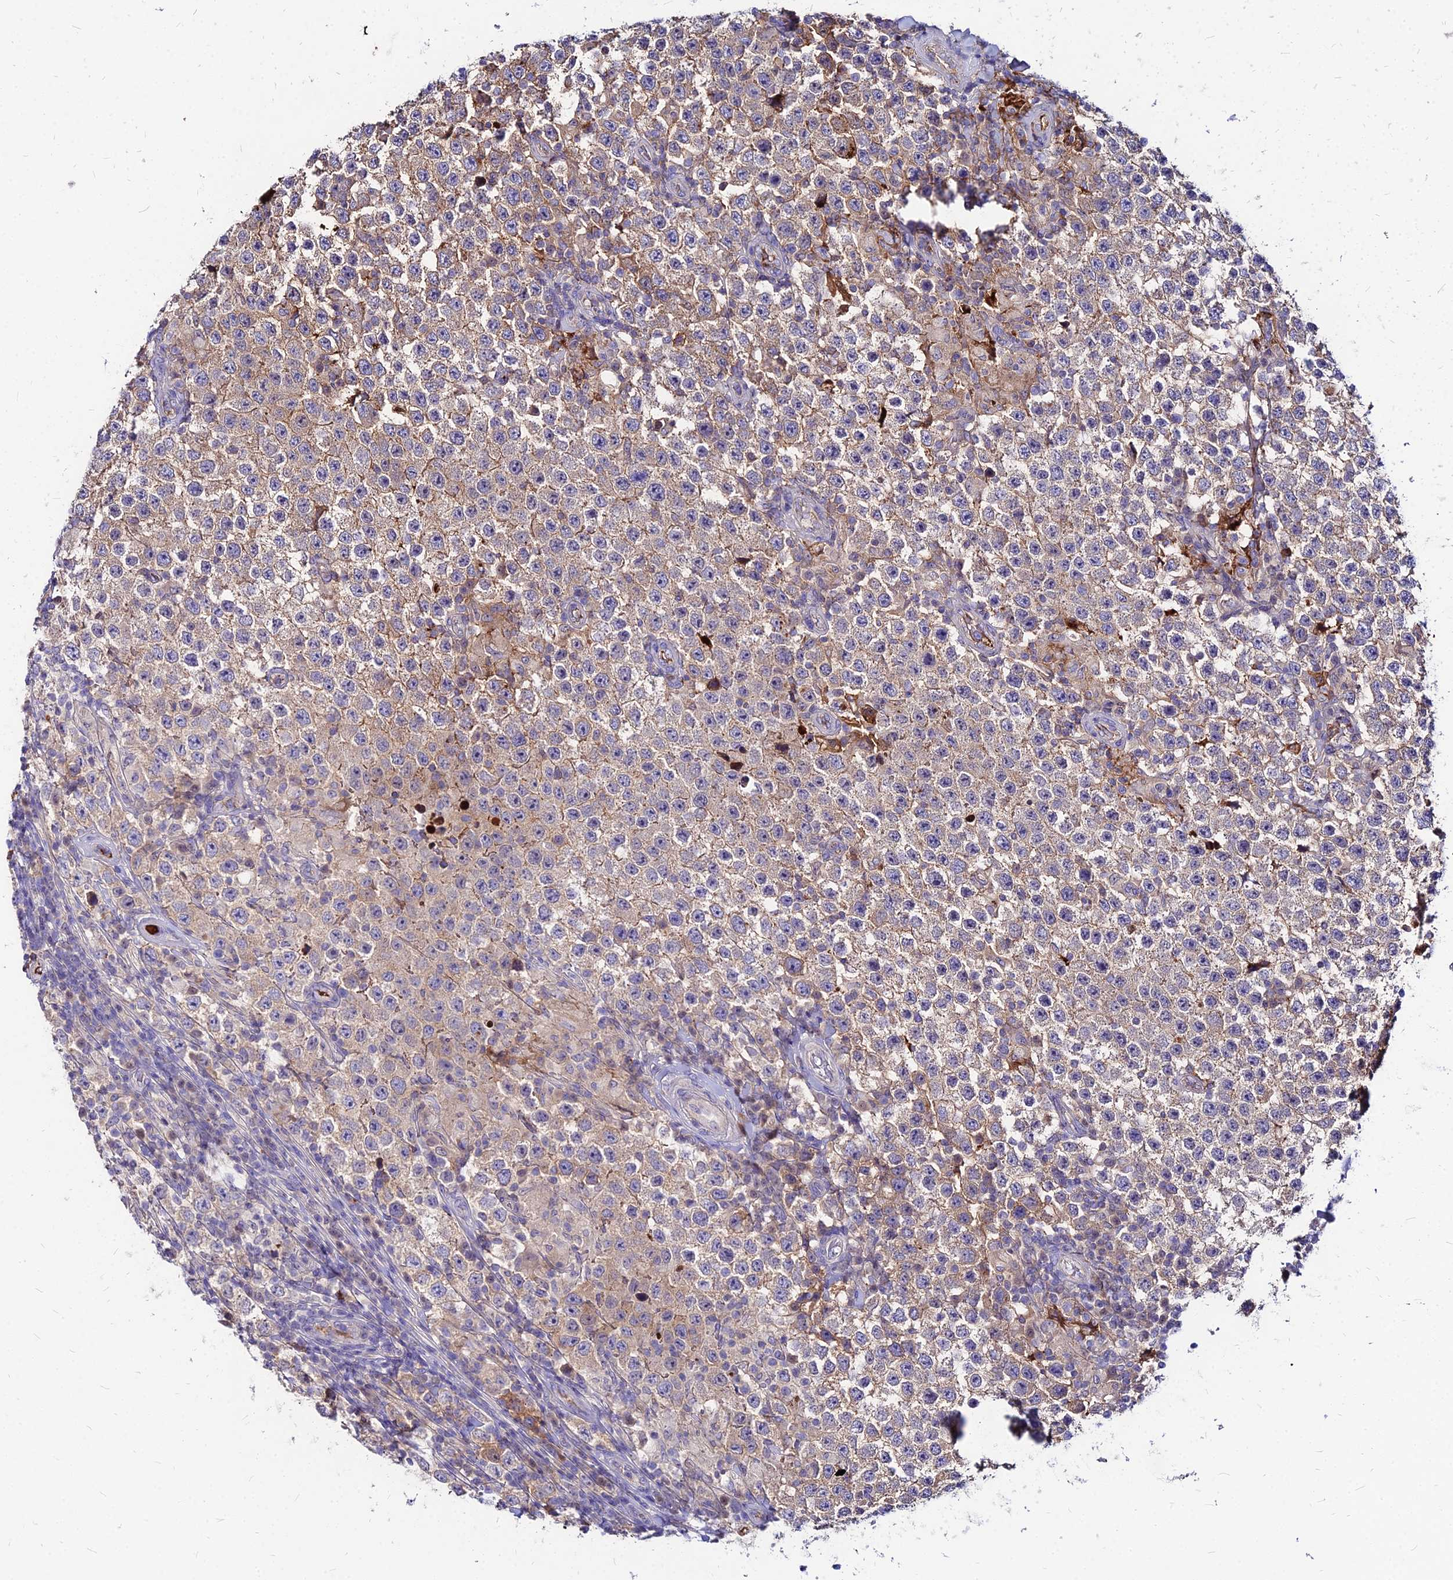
{"staining": {"intensity": "weak", "quantity": ">75%", "location": "cytoplasmic/membranous"}, "tissue": "testis cancer", "cell_type": "Tumor cells", "image_type": "cancer", "snomed": [{"axis": "morphology", "description": "Normal tissue, NOS"}, {"axis": "morphology", "description": "Urothelial carcinoma, High grade"}, {"axis": "morphology", "description": "Seminoma, NOS"}, {"axis": "morphology", "description": "Carcinoma, Embryonal, NOS"}, {"axis": "topography", "description": "Urinary bladder"}, {"axis": "topography", "description": "Testis"}], "caption": "Immunohistochemistry (IHC) histopathology image of testis cancer stained for a protein (brown), which shows low levels of weak cytoplasmic/membranous positivity in about >75% of tumor cells.", "gene": "ACSM6", "patient": {"sex": "male", "age": 41}}